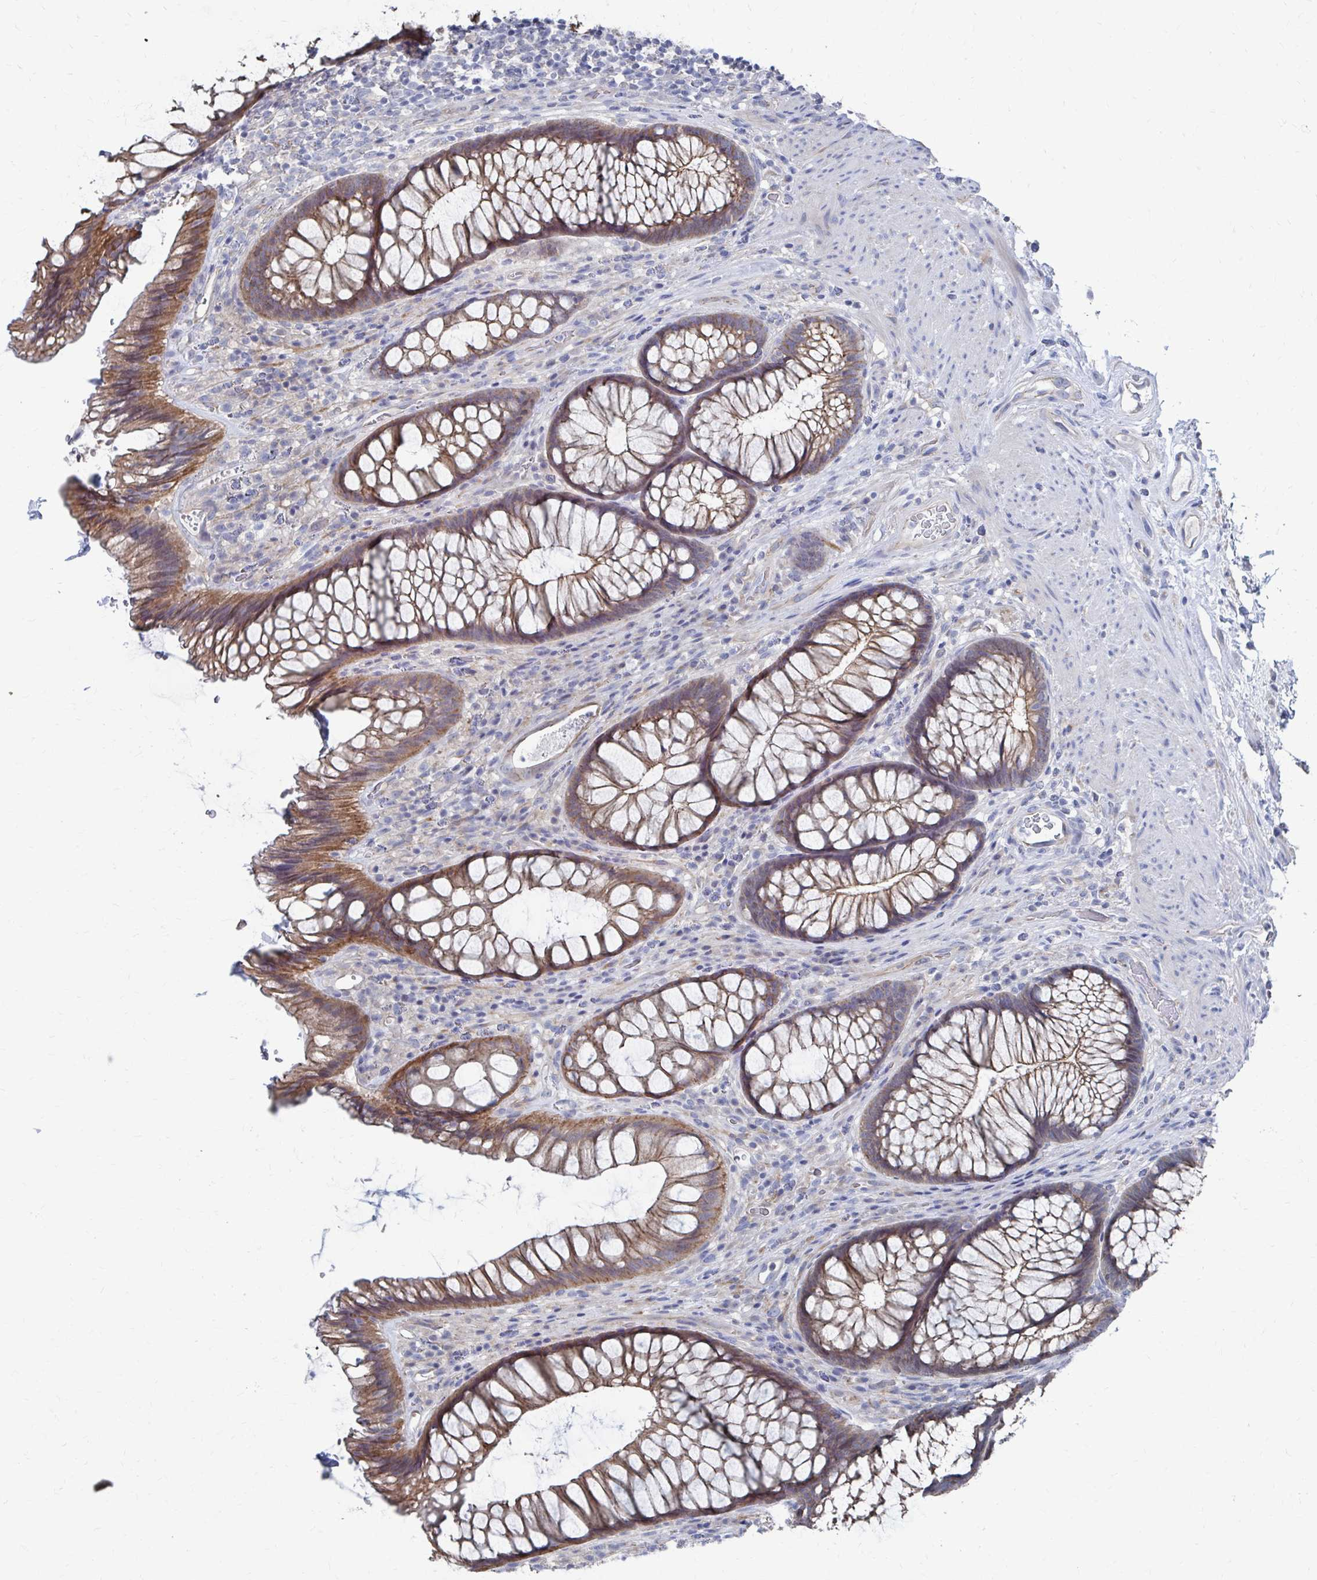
{"staining": {"intensity": "moderate", "quantity": ">75%", "location": "cytoplasmic/membranous"}, "tissue": "rectum", "cell_type": "Glandular cells", "image_type": "normal", "snomed": [{"axis": "morphology", "description": "Normal tissue, NOS"}, {"axis": "topography", "description": "Rectum"}], "caption": "An immunohistochemistry histopathology image of benign tissue is shown. Protein staining in brown labels moderate cytoplasmic/membranous positivity in rectum within glandular cells.", "gene": "PLEKHG7", "patient": {"sex": "male", "age": 53}}